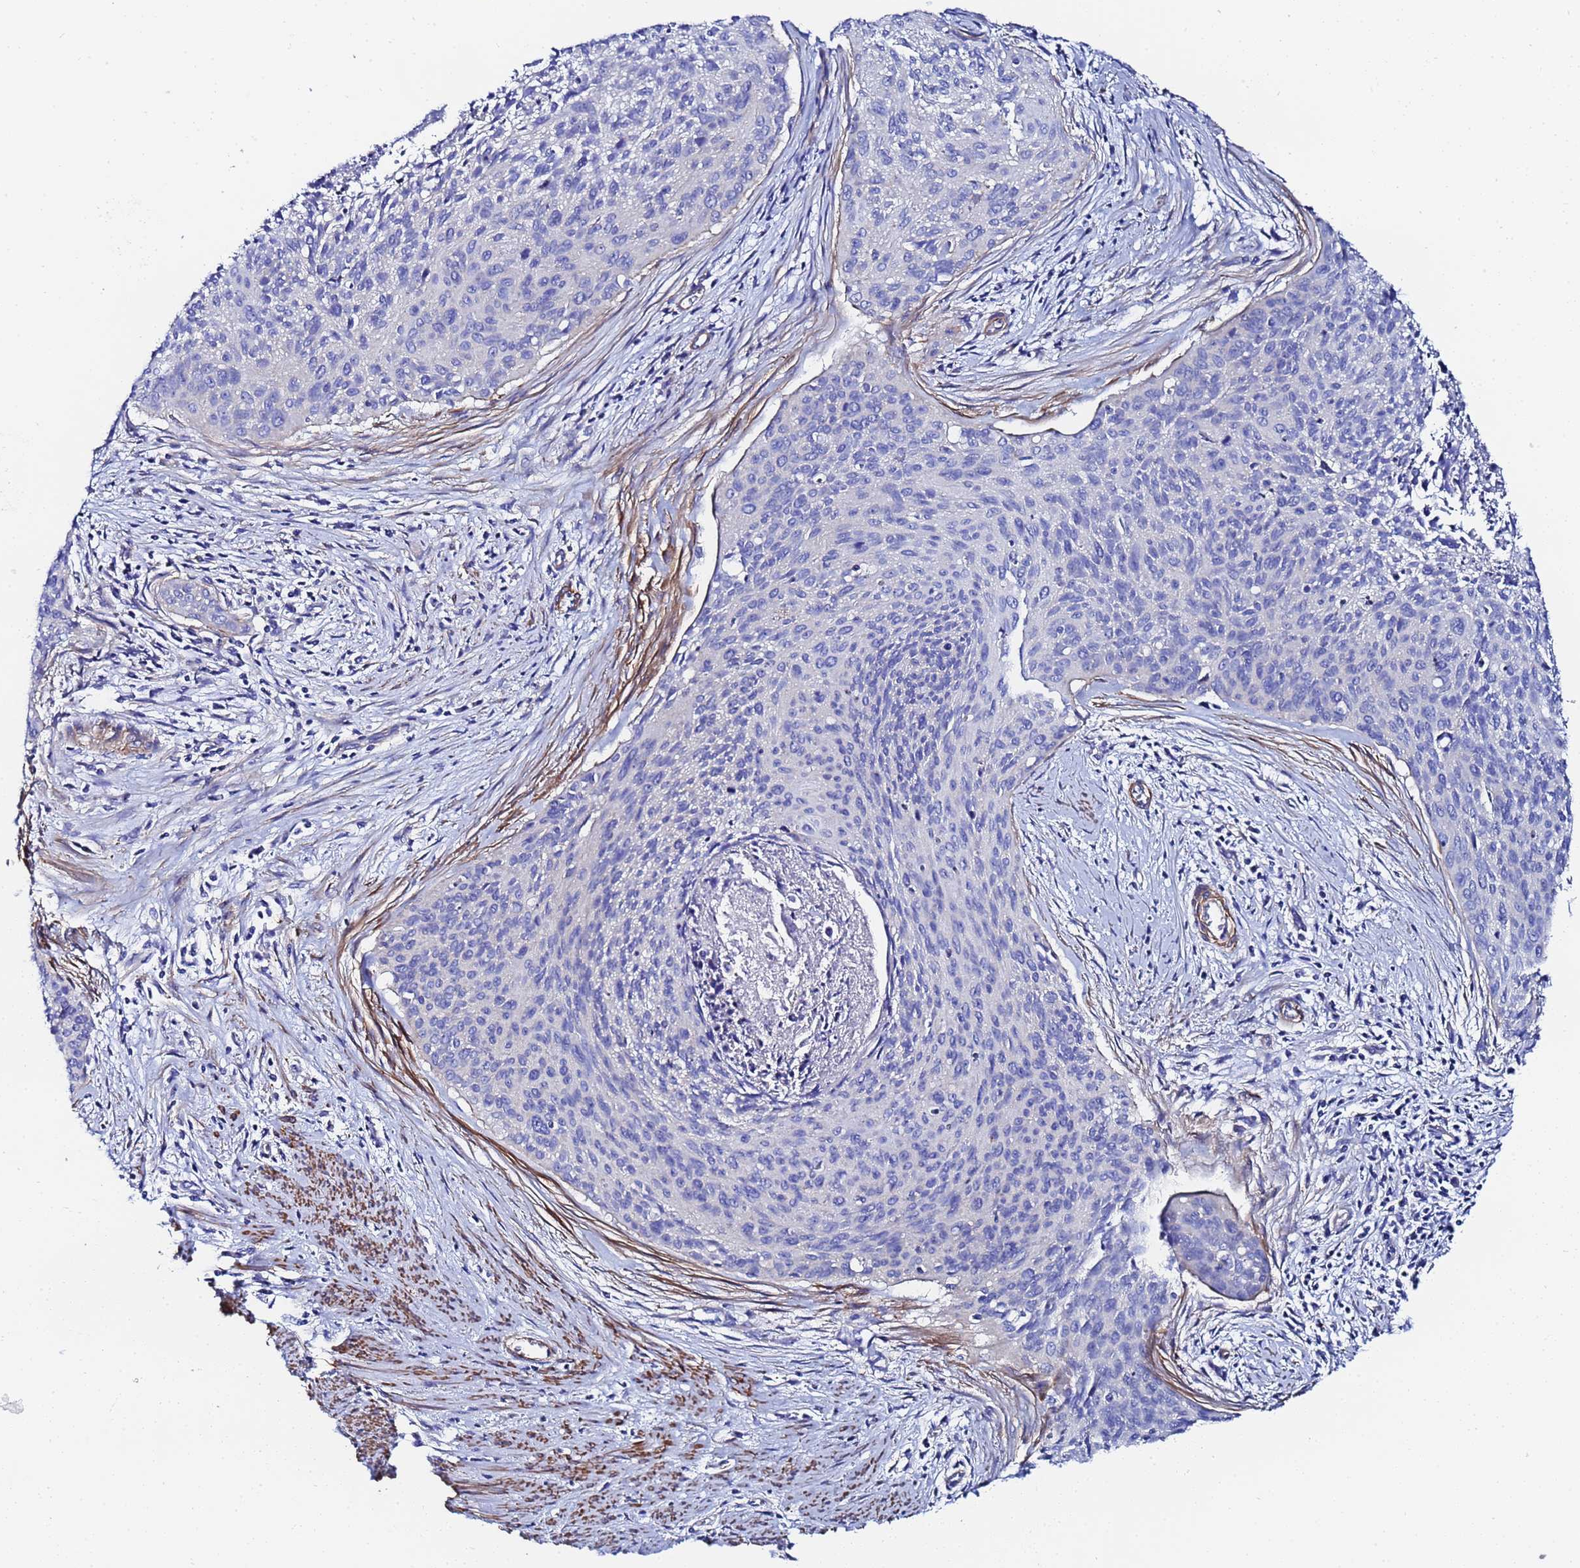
{"staining": {"intensity": "negative", "quantity": "none", "location": "none"}, "tissue": "cervical cancer", "cell_type": "Tumor cells", "image_type": "cancer", "snomed": [{"axis": "morphology", "description": "Squamous cell carcinoma, NOS"}, {"axis": "topography", "description": "Cervix"}], "caption": "This is an immunohistochemistry histopathology image of cervical cancer. There is no expression in tumor cells.", "gene": "RAB39B", "patient": {"sex": "female", "age": 55}}